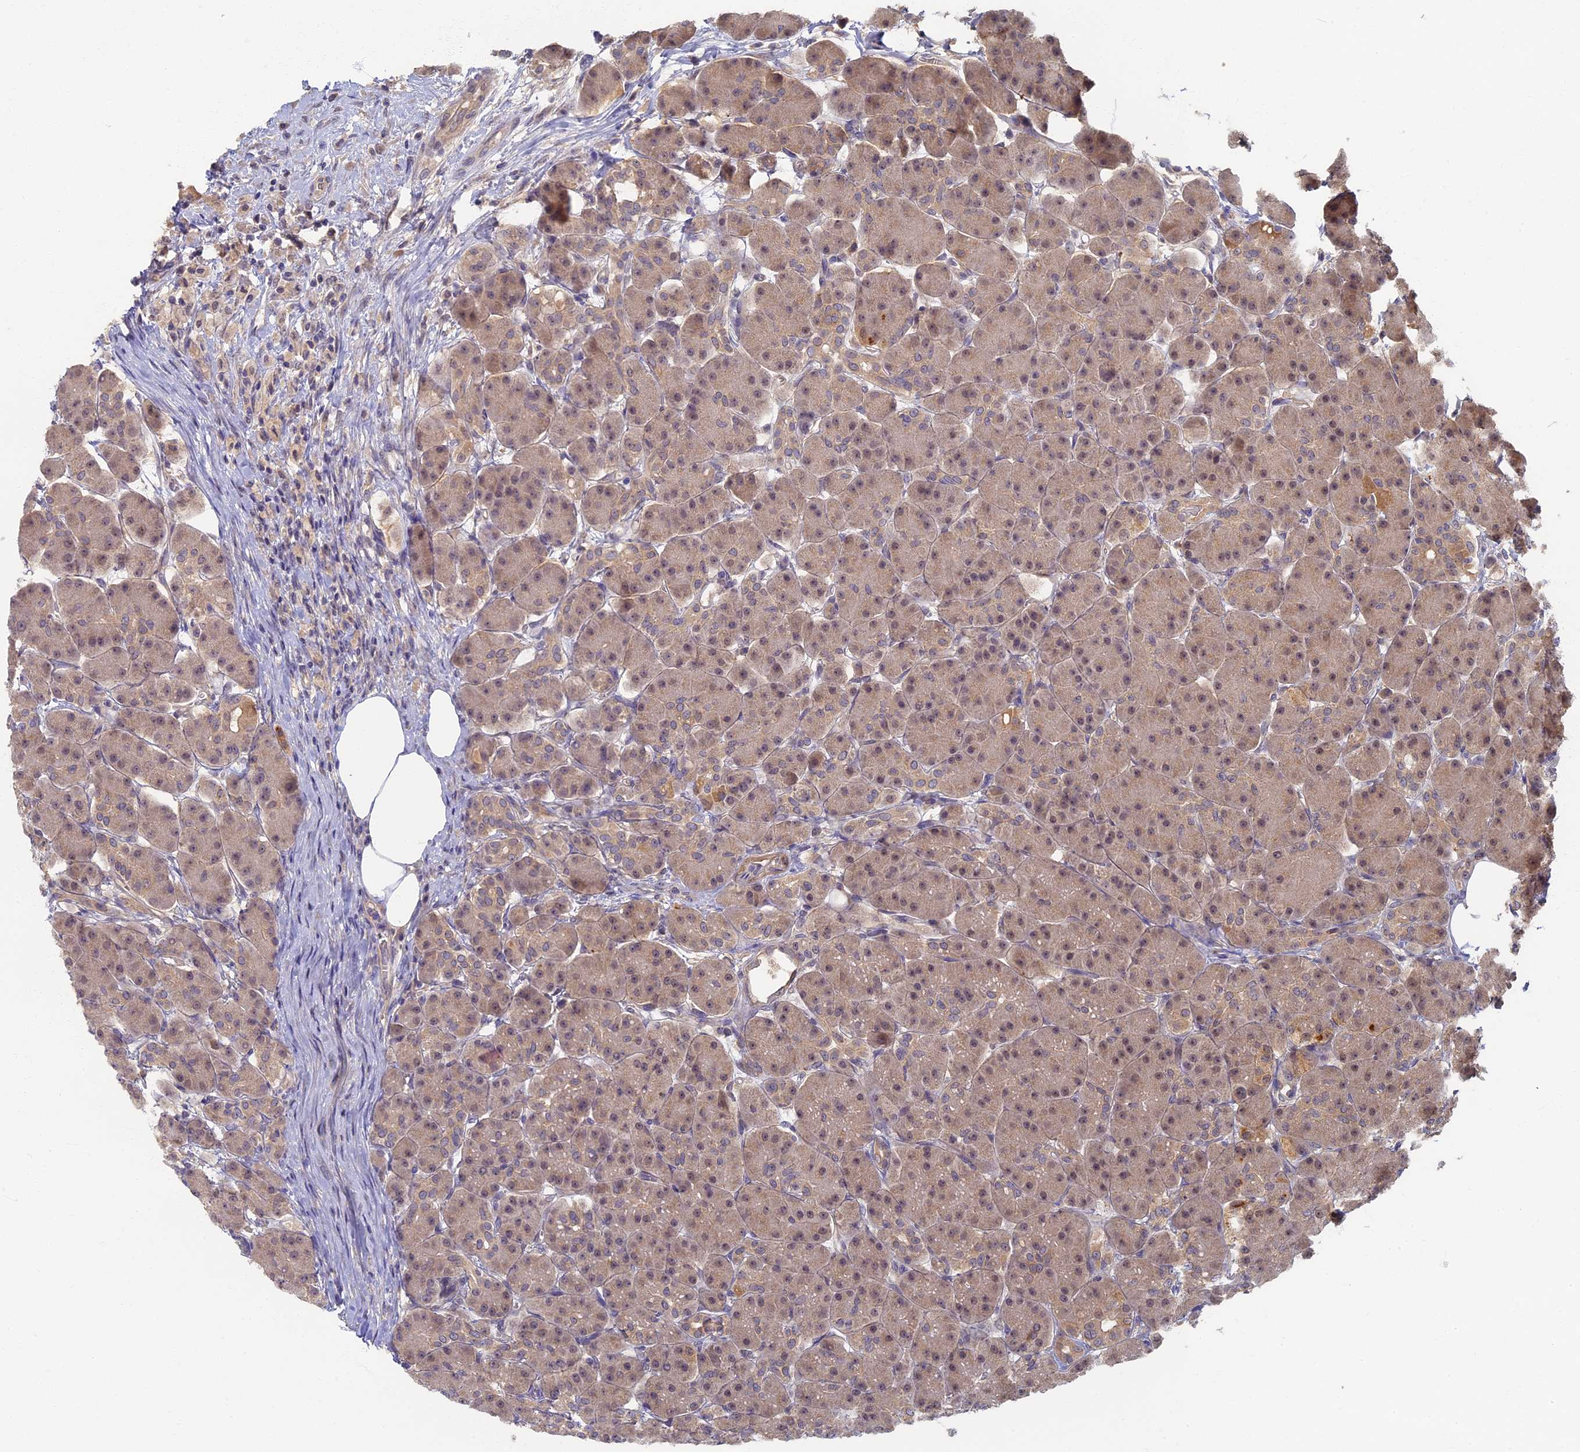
{"staining": {"intensity": "weak", "quantity": ">75%", "location": "cytoplasmic/membranous,nuclear"}, "tissue": "pancreas", "cell_type": "Exocrine glandular cells", "image_type": "normal", "snomed": [{"axis": "morphology", "description": "Normal tissue, NOS"}, {"axis": "topography", "description": "Pancreas"}], "caption": "Immunohistochemistry (IHC) image of unremarkable pancreas: pancreas stained using immunohistochemistry exhibits low levels of weak protein expression localized specifically in the cytoplasmic/membranous,nuclear of exocrine glandular cells, appearing as a cytoplasmic/membranous,nuclear brown color.", "gene": "RSPH3", "patient": {"sex": "male", "age": 63}}